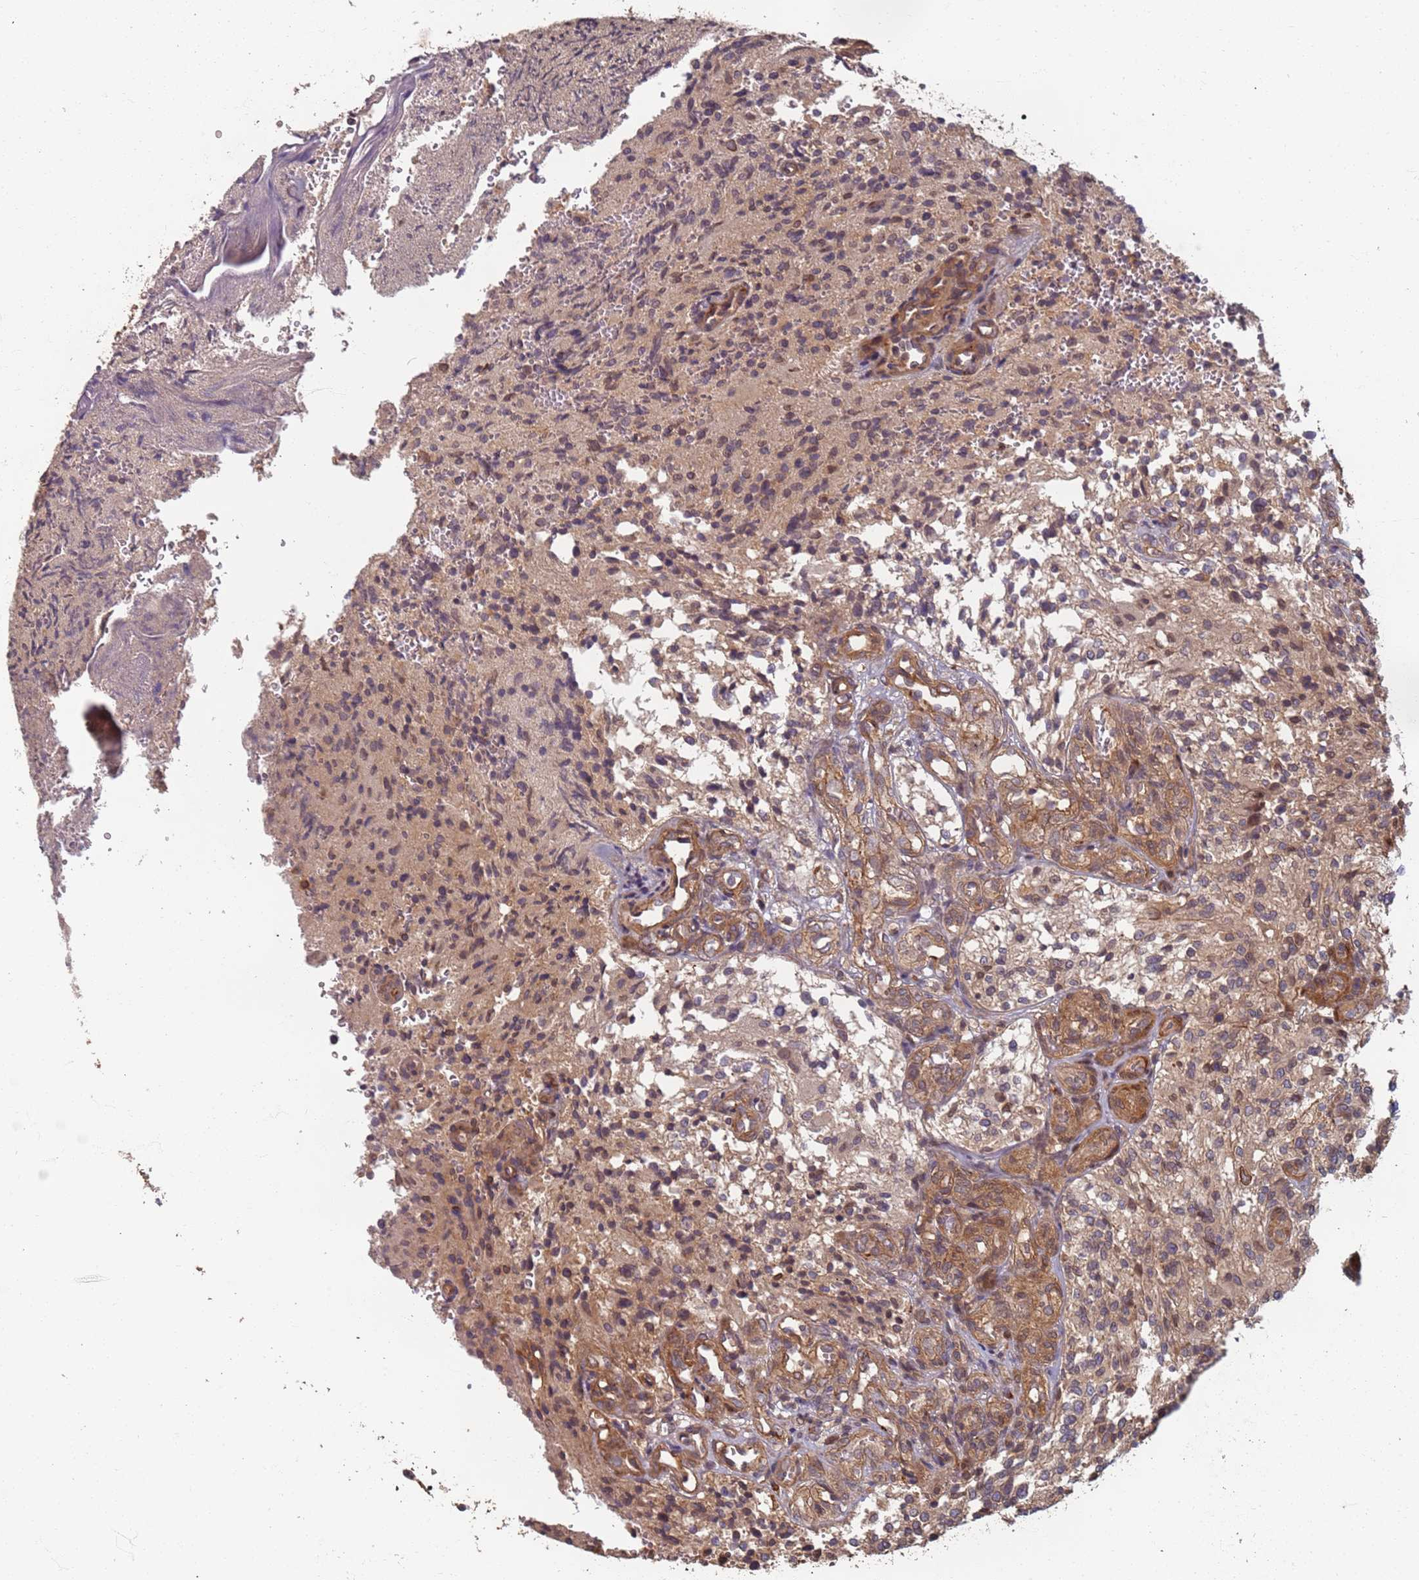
{"staining": {"intensity": "moderate", "quantity": "<25%", "location": "nuclear"}, "tissue": "glioma", "cell_type": "Tumor cells", "image_type": "cancer", "snomed": [{"axis": "morphology", "description": "Normal tissue, NOS"}, {"axis": "morphology", "description": "Glioma, malignant, High grade"}, {"axis": "topography", "description": "Cerebral cortex"}], "caption": "The photomicrograph exhibits immunohistochemical staining of malignant high-grade glioma. There is moderate nuclear positivity is identified in approximately <25% of tumor cells. Immunohistochemistry stains the protein of interest in brown and the nuclei are stained blue.", "gene": "SDCCAG8", "patient": {"sex": "male", "age": 56}}